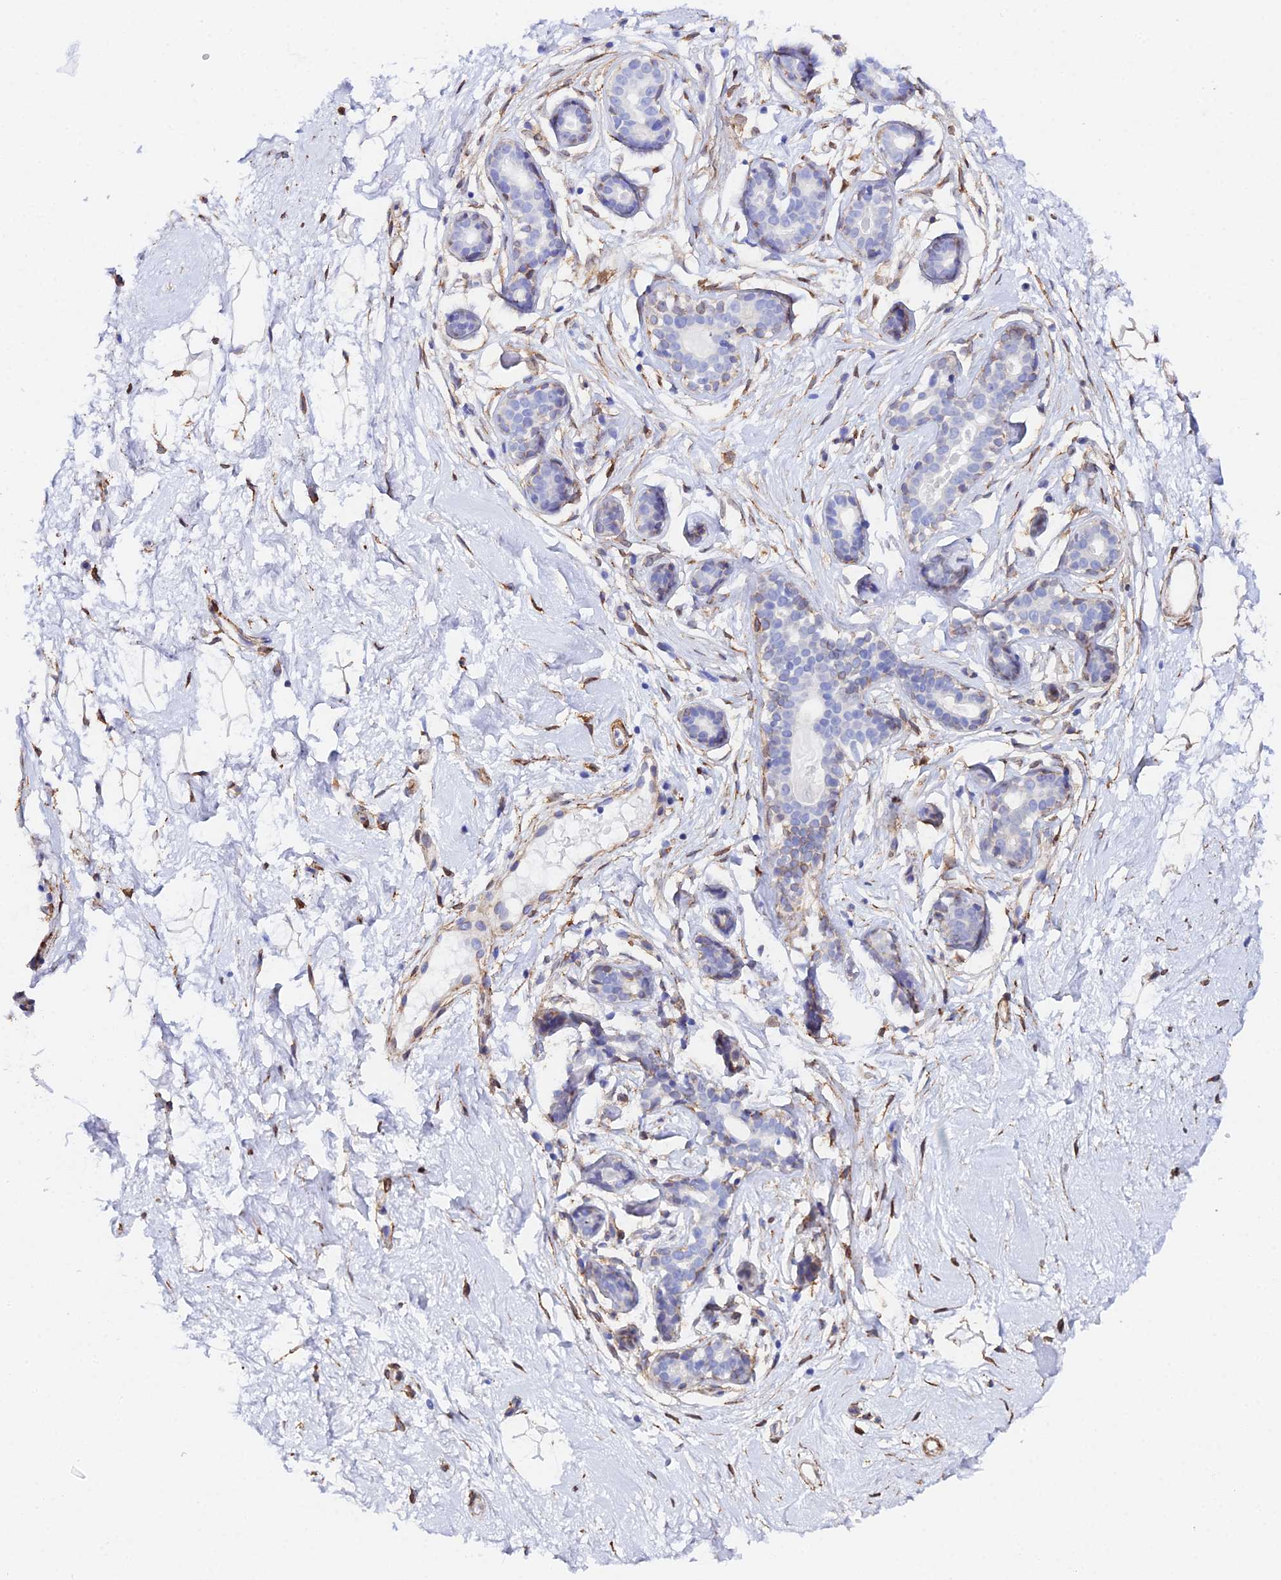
{"staining": {"intensity": "negative", "quantity": "none", "location": "none"}, "tissue": "breast", "cell_type": "Adipocytes", "image_type": "normal", "snomed": [{"axis": "morphology", "description": "Normal tissue, NOS"}, {"axis": "topography", "description": "Breast"}], "caption": "High magnification brightfield microscopy of benign breast stained with DAB (3,3'-diaminobenzidine) (brown) and counterstained with hematoxylin (blue): adipocytes show no significant positivity. (DAB IHC with hematoxylin counter stain).", "gene": "MXRA7", "patient": {"sex": "female", "age": 23}}